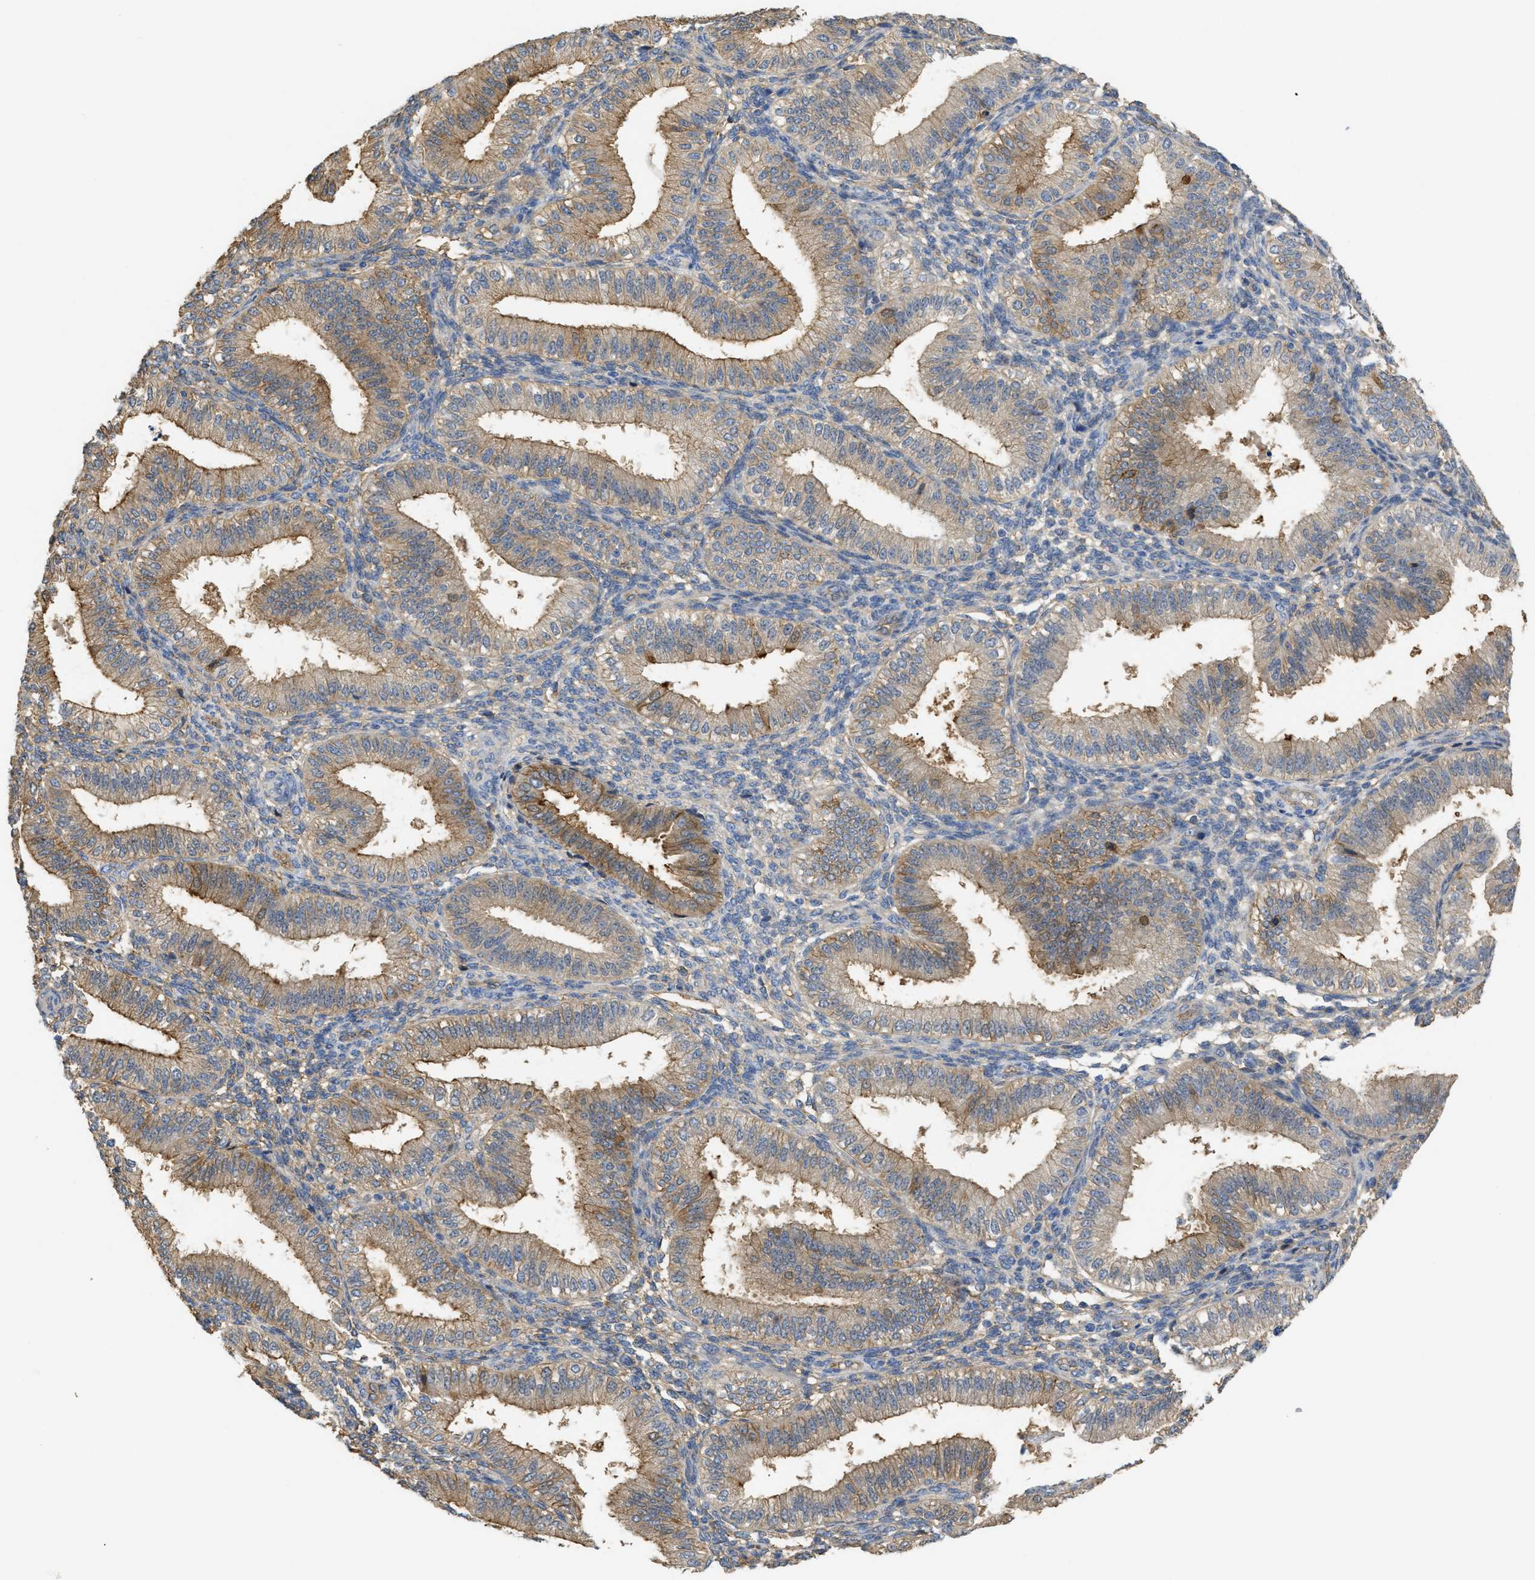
{"staining": {"intensity": "weak", "quantity": "<25%", "location": "cytoplasmic/membranous"}, "tissue": "endometrium", "cell_type": "Cells in endometrial stroma", "image_type": "normal", "snomed": [{"axis": "morphology", "description": "Normal tissue, NOS"}, {"axis": "topography", "description": "Endometrium"}], "caption": "DAB immunohistochemical staining of normal human endometrium reveals no significant expression in cells in endometrial stroma. (DAB (3,3'-diaminobenzidine) immunohistochemistry (IHC), high magnification).", "gene": "ANXA4", "patient": {"sex": "female", "age": 39}}